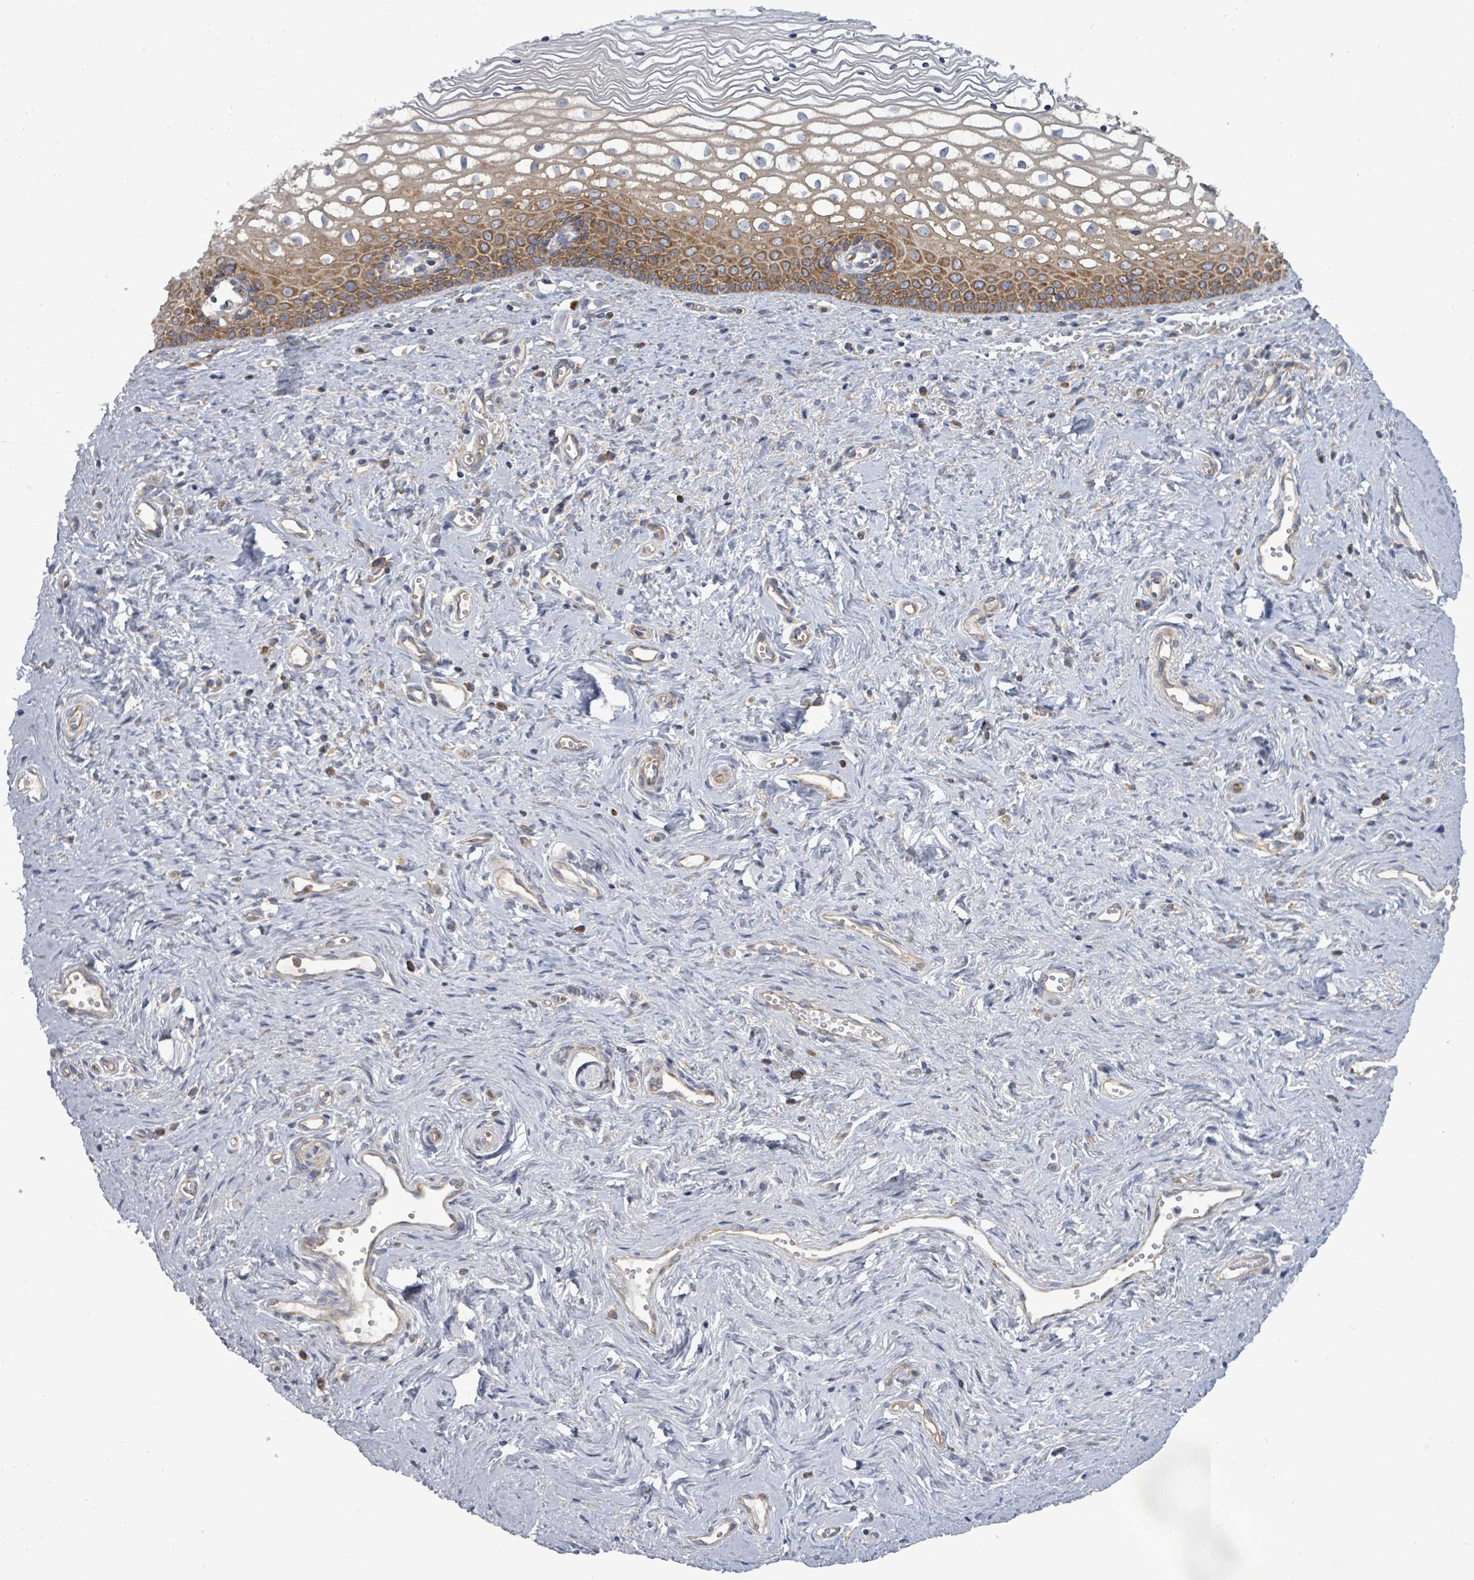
{"staining": {"intensity": "strong", "quantity": "25%-75%", "location": "cytoplasmic/membranous"}, "tissue": "vagina", "cell_type": "Squamous epithelial cells", "image_type": "normal", "snomed": [{"axis": "morphology", "description": "Normal tissue, NOS"}, {"axis": "topography", "description": "Vagina"}], "caption": "Immunohistochemistry (IHC) image of normal vagina: human vagina stained using immunohistochemistry (IHC) displays high levels of strong protein expression localized specifically in the cytoplasmic/membranous of squamous epithelial cells, appearing as a cytoplasmic/membranous brown color.", "gene": "EIF3CL", "patient": {"sex": "female", "age": 59}}